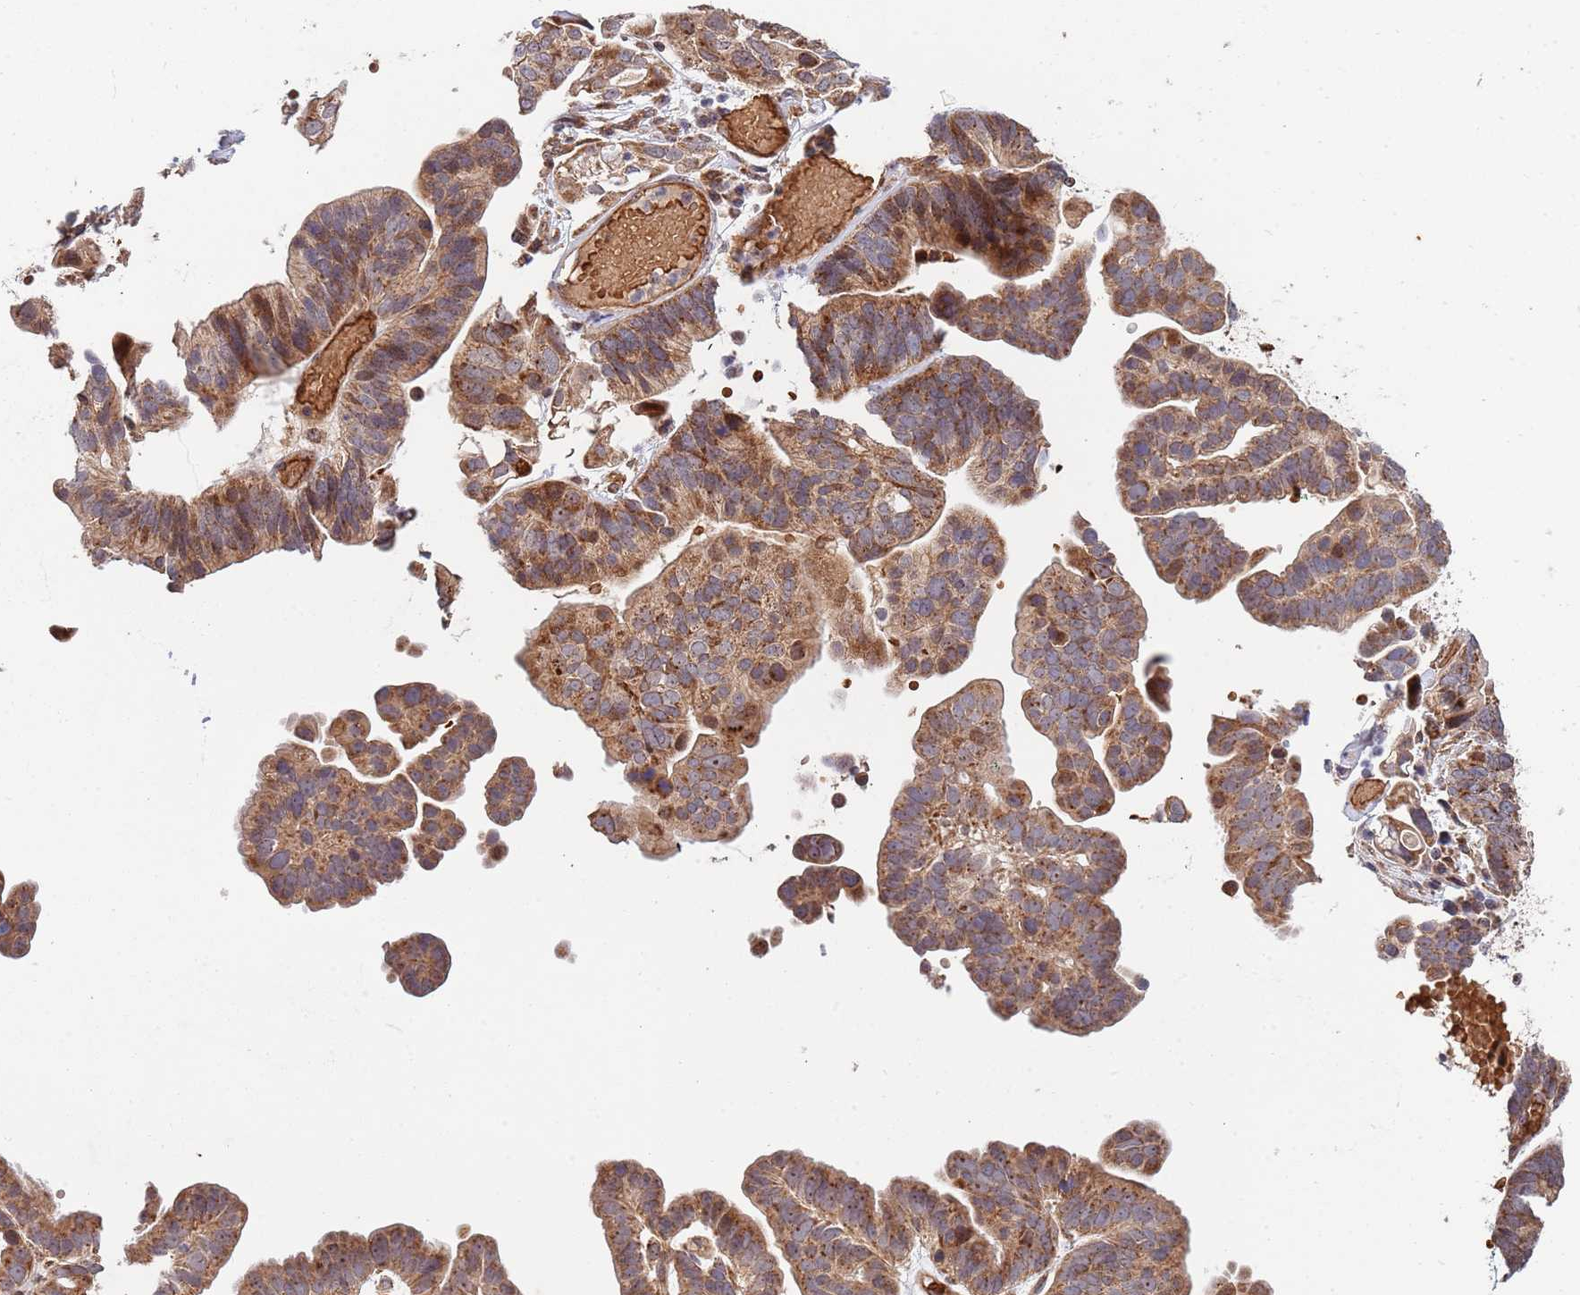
{"staining": {"intensity": "moderate", "quantity": ">75%", "location": "cytoplasmic/membranous"}, "tissue": "ovarian cancer", "cell_type": "Tumor cells", "image_type": "cancer", "snomed": [{"axis": "morphology", "description": "Cystadenocarcinoma, serous, NOS"}, {"axis": "topography", "description": "Ovary"}], "caption": "Ovarian cancer (serous cystadenocarcinoma) tissue shows moderate cytoplasmic/membranous staining in approximately >75% of tumor cells", "gene": "DCHS1", "patient": {"sex": "female", "age": 56}}